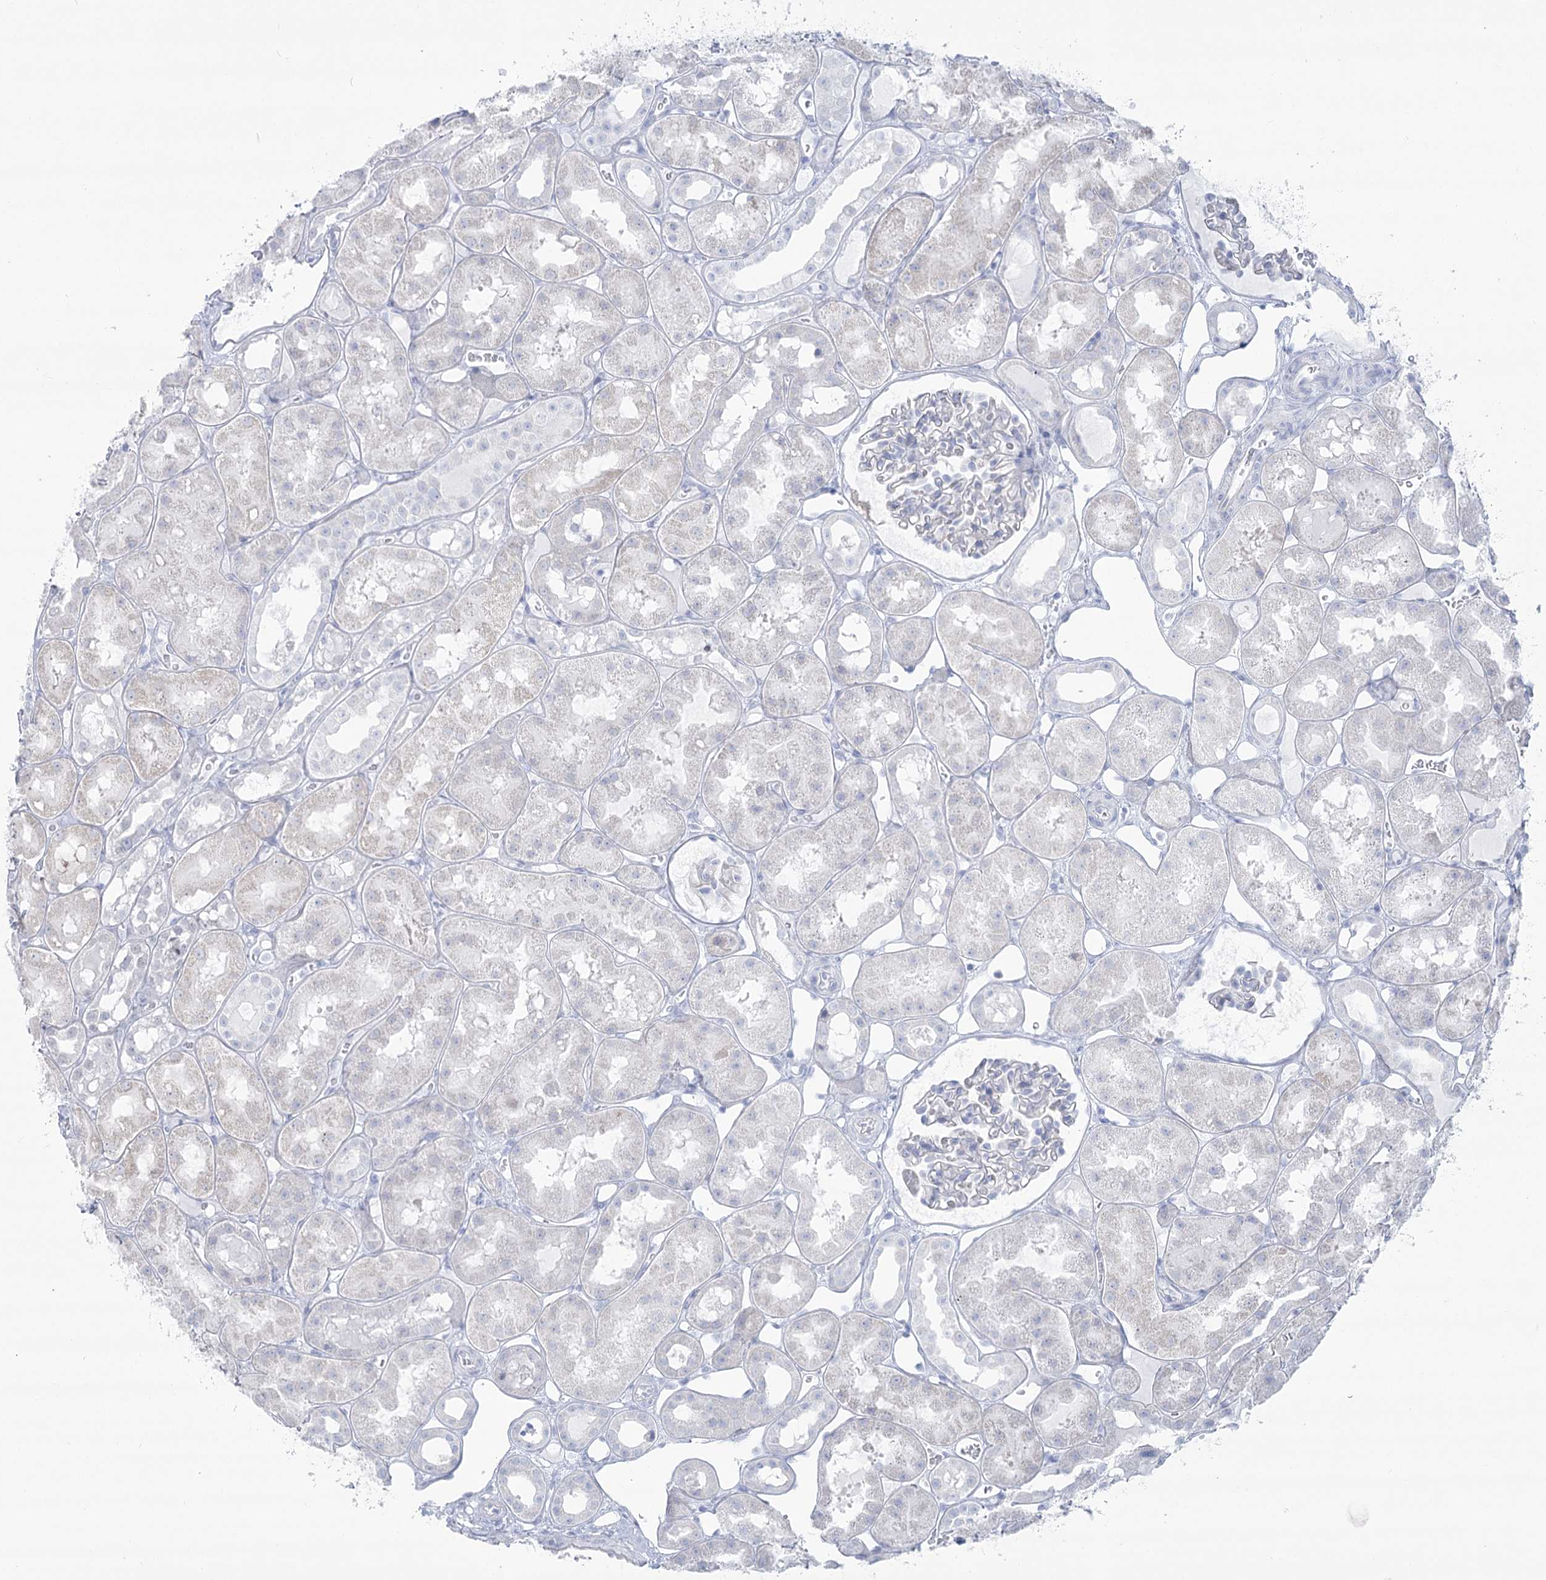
{"staining": {"intensity": "negative", "quantity": "none", "location": "none"}, "tissue": "kidney", "cell_type": "Cells in glomeruli", "image_type": "normal", "snomed": [{"axis": "morphology", "description": "Normal tissue, NOS"}, {"axis": "topography", "description": "Kidney"}], "caption": "The micrograph demonstrates no significant expression in cells in glomeruli of kidney.", "gene": "ZNF843", "patient": {"sex": "male", "age": 16}}